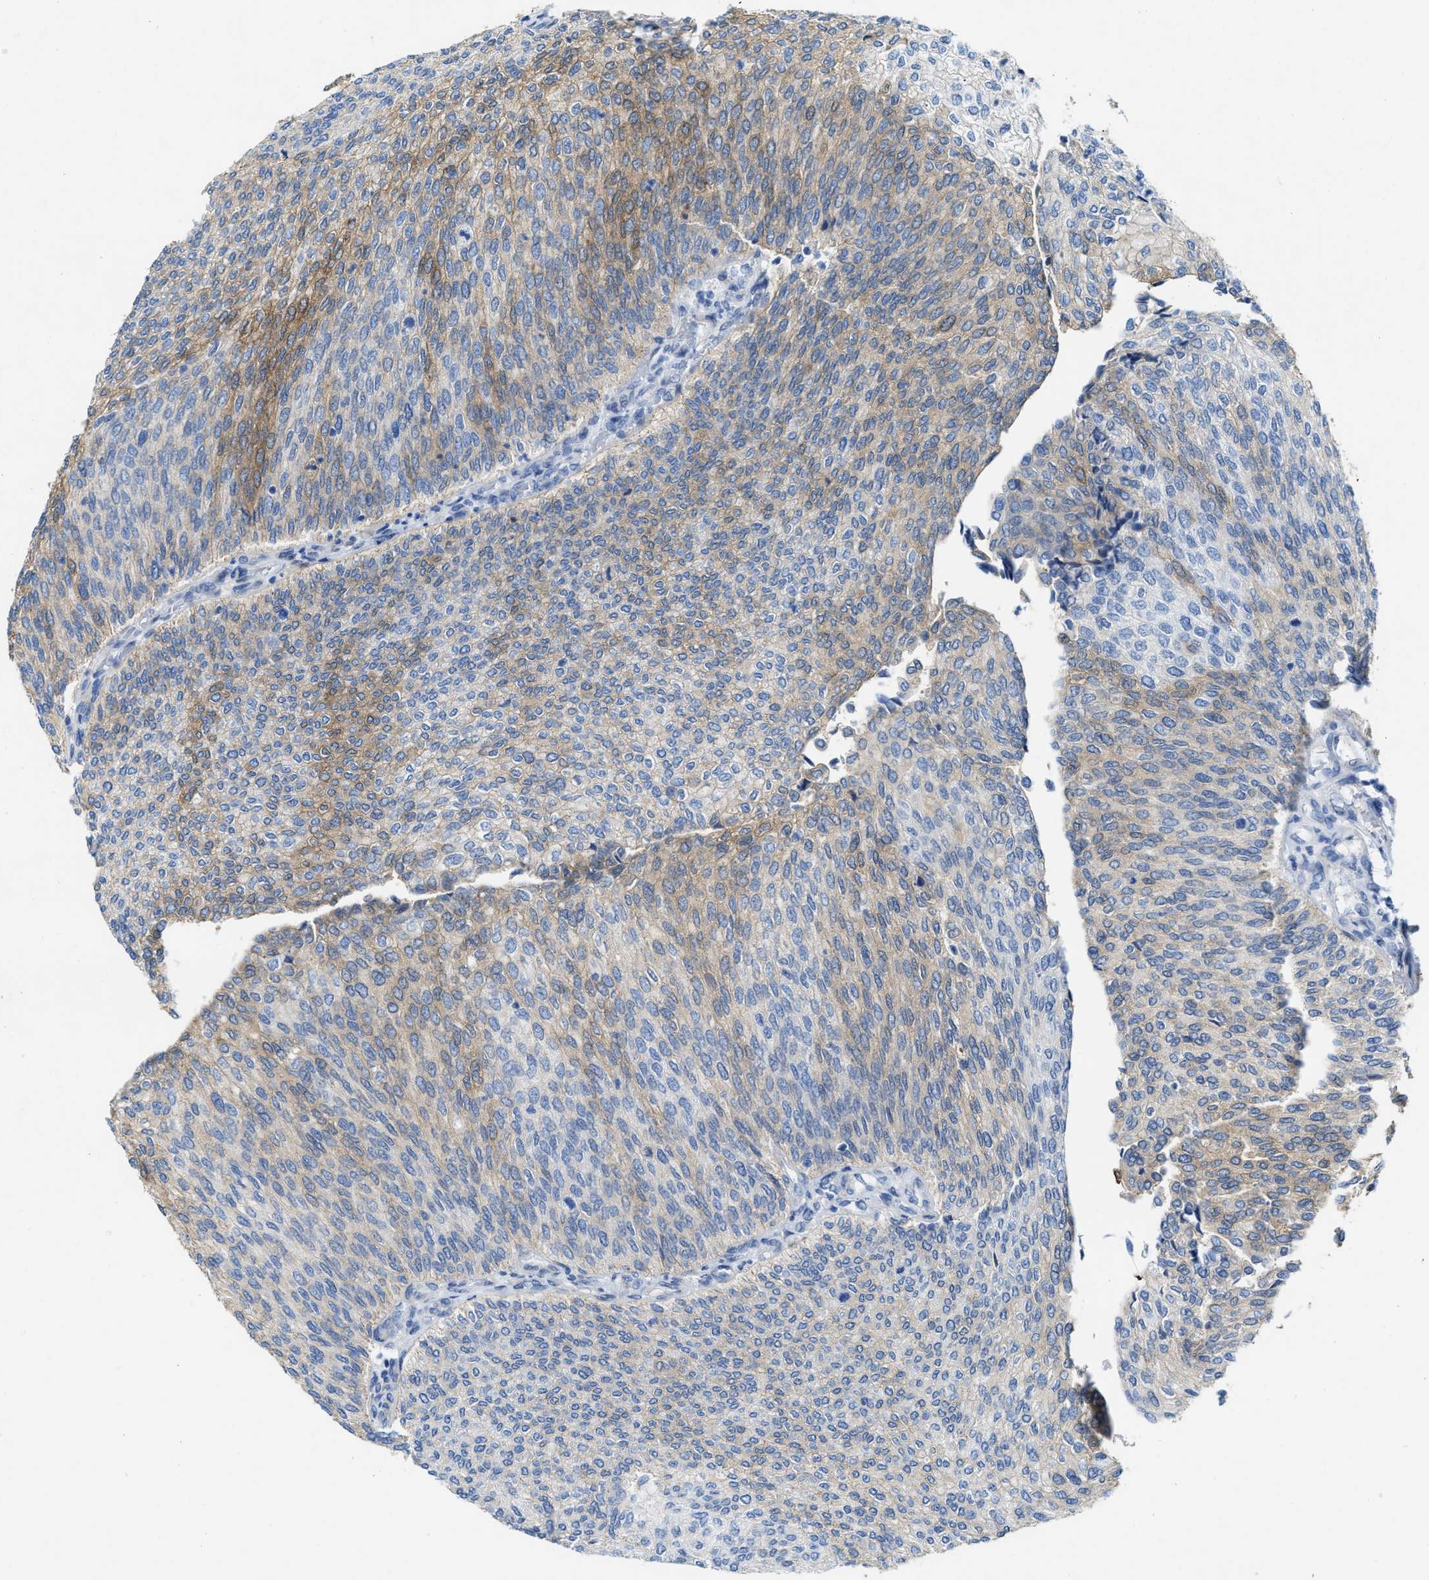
{"staining": {"intensity": "weak", "quantity": "<25%", "location": "cytoplasmic/membranous"}, "tissue": "urothelial cancer", "cell_type": "Tumor cells", "image_type": "cancer", "snomed": [{"axis": "morphology", "description": "Urothelial carcinoma, Low grade"}, {"axis": "topography", "description": "Urinary bladder"}], "caption": "Immunohistochemistry of human urothelial cancer displays no expression in tumor cells.", "gene": "ASS1", "patient": {"sex": "female", "age": 79}}